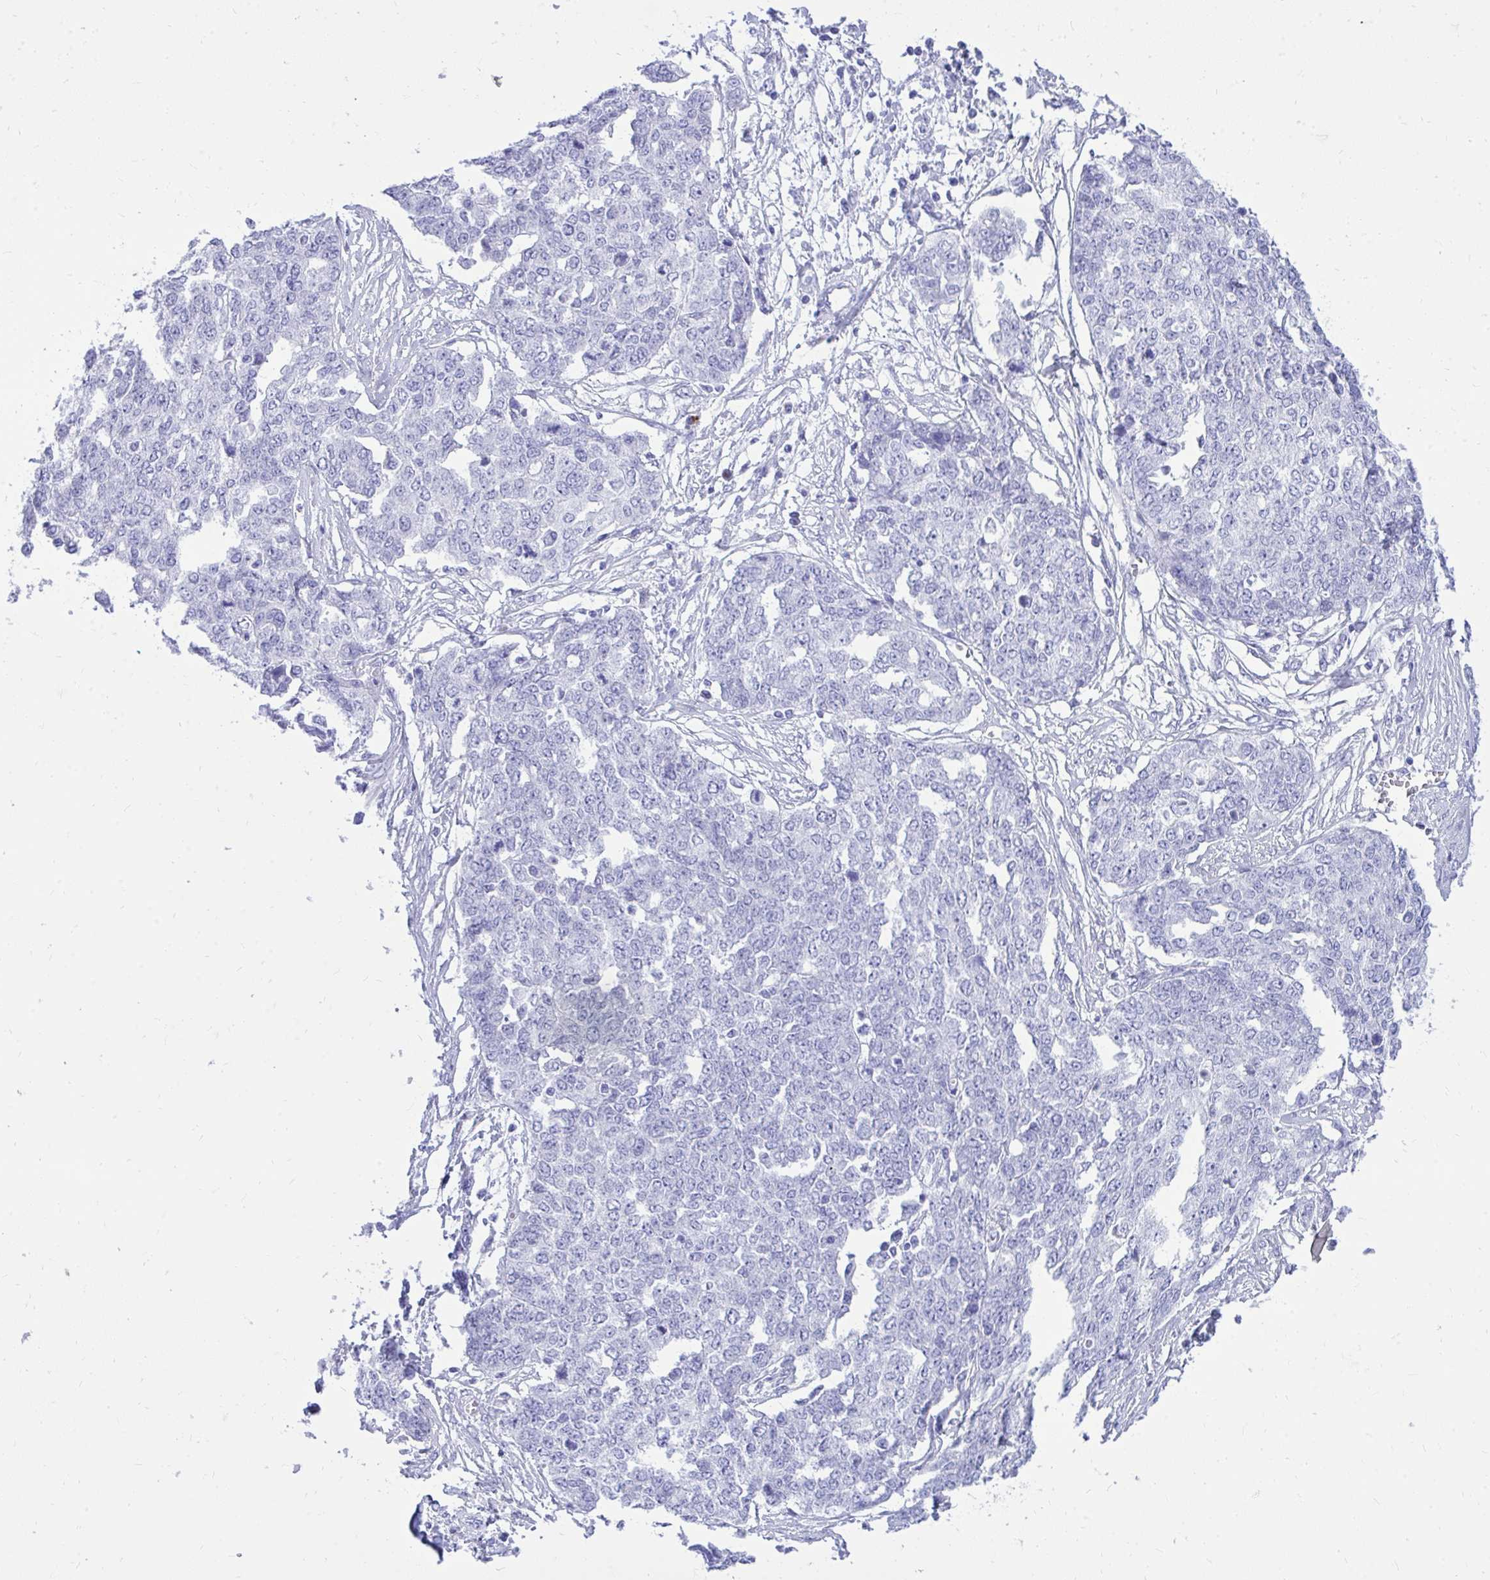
{"staining": {"intensity": "negative", "quantity": "none", "location": "none"}, "tissue": "ovarian cancer", "cell_type": "Tumor cells", "image_type": "cancer", "snomed": [{"axis": "morphology", "description": "Cystadenocarcinoma, serous, NOS"}, {"axis": "topography", "description": "Soft tissue"}, {"axis": "topography", "description": "Ovary"}], "caption": "Immunohistochemistry (IHC) of human ovarian cancer demonstrates no positivity in tumor cells.", "gene": "ANKDD1B", "patient": {"sex": "female", "age": 57}}